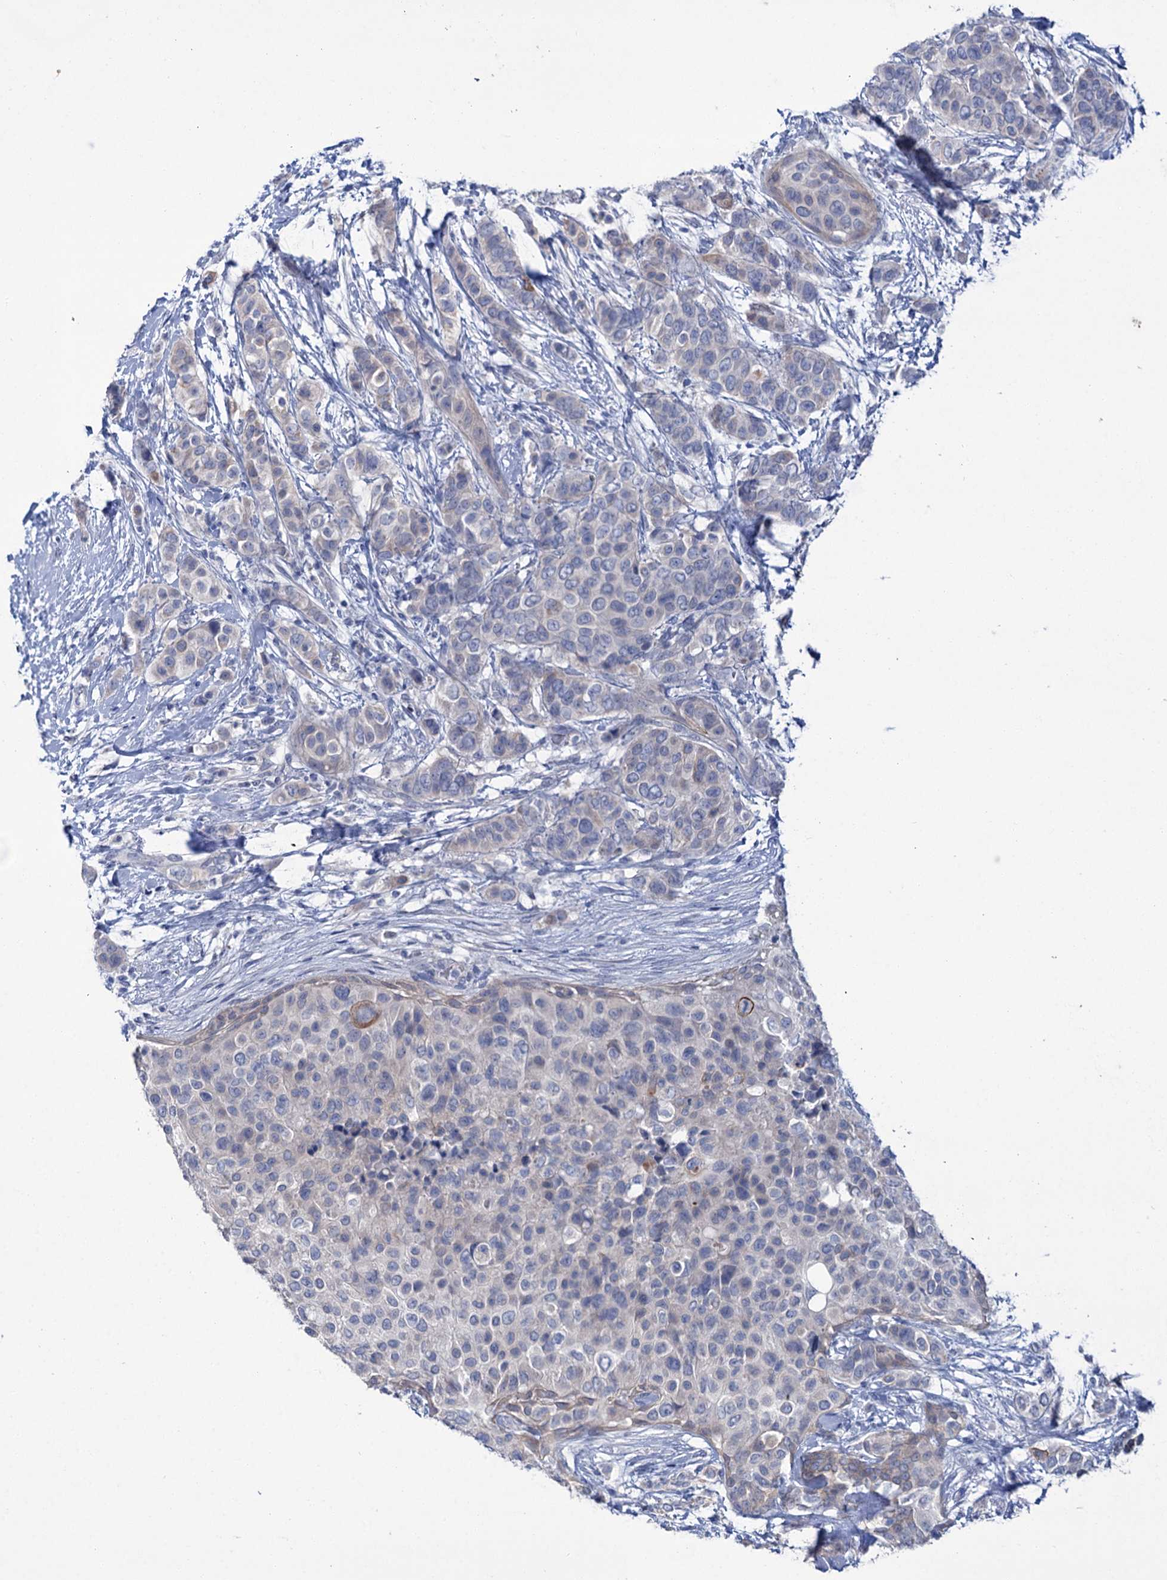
{"staining": {"intensity": "negative", "quantity": "none", "location": "none"}, "tissue": "breast cancer", "cell_type": "Tumor cells", "image_type": "cancer", "snomed": [{"axis": "morphology", "description": "Lobular carcinoma"}, {"axis": "topography", "description": "Breast"}], "caption": "High magnification brightfield microscopy of lobular carcinoma (breast) stained with DAB (brown) and counterstained with hematoxylin (blue): tumor cells show no significant staining. (Brightfield microscopy of DAB (3,3'-diaminobenzidine) immunohistochemistry at high magnification).", "gene": "LYZL4", "patient": {"sex": "female", "age": 51}}